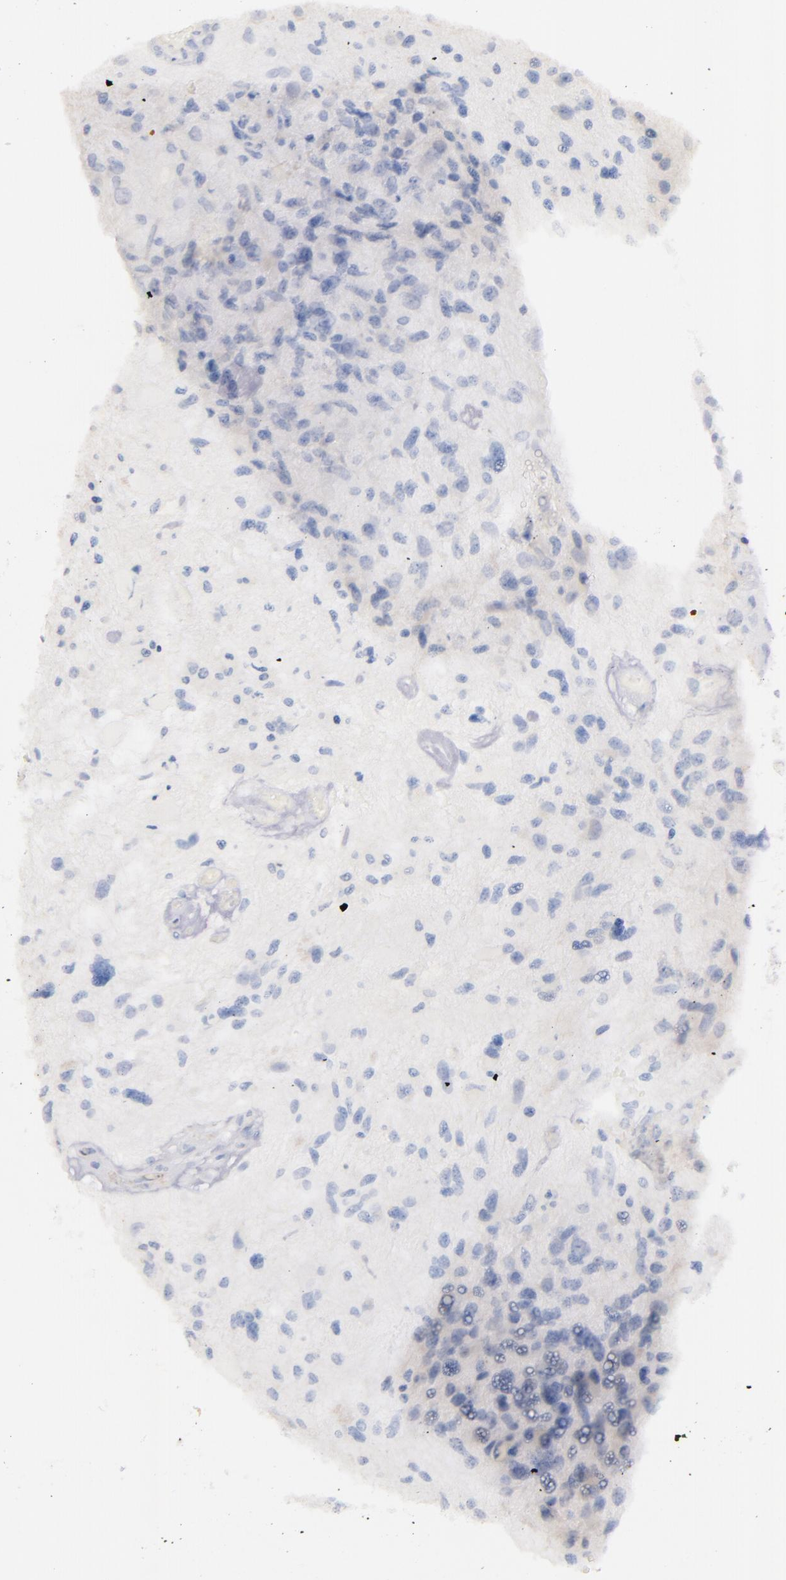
{"staining": {"intensity": "moderate", "quantity": "<25%", "location": "cytoplasmic/membranous"}, "tissue": "glioma", "cell_type": "Tumor cells", "image_type": "cancer", "snomed": [{"axis": "morphology", "description": "Glioma, malignant, High grade"}, {"axis": "topography", "description": "Brain"}], "caption": "A low amount of moderate cytoplasmic/membranous staining is identified in approximately <25% of tumor cells in high-grade glioma (malignant) tissue.", "gene": "KIT", "patient": {"sex": "female", "age": 60}}